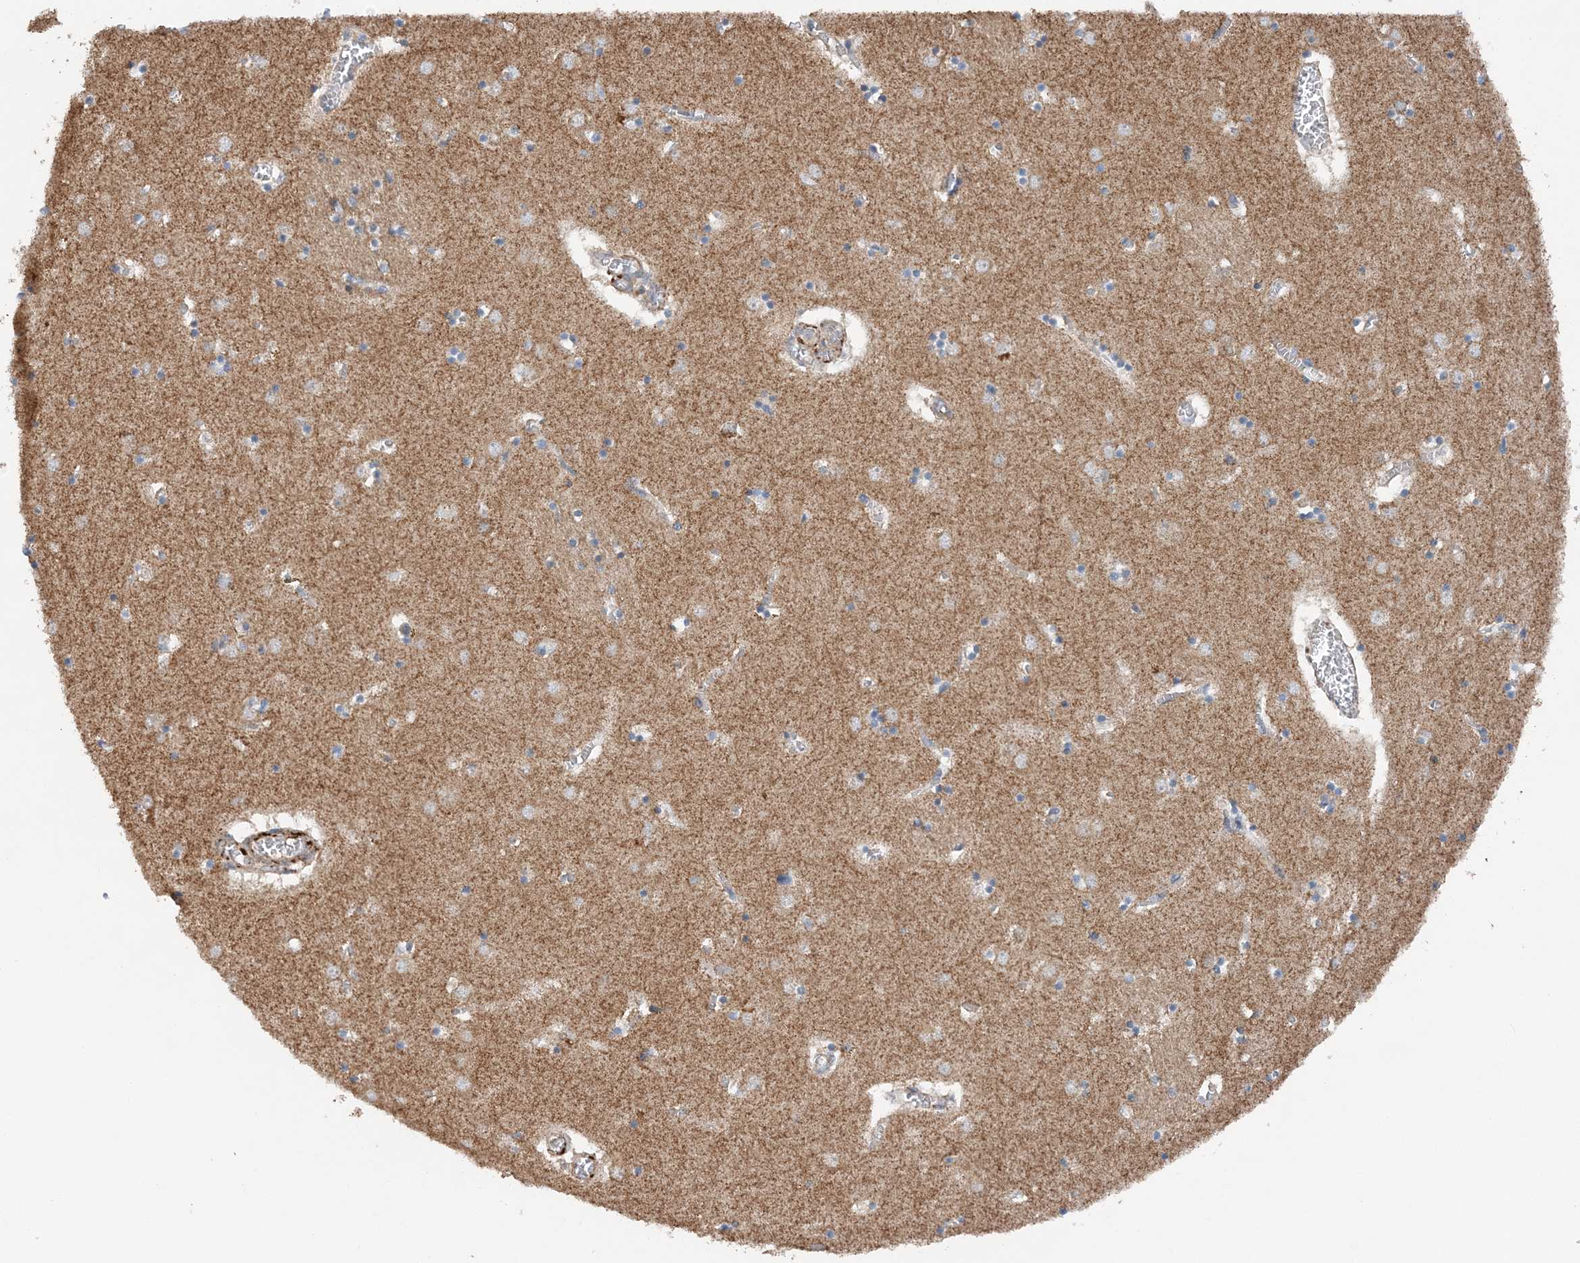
{"staining": {"intensity": "weak", "quantity": "<25%", "location": "cytoplasmic/membranous"}, "tissue": "caudate", "cell_type": "Glial cells", "image_type": "normal", "snomed": [{"axis": "morphology", "description": "Normal tissue, NOS"}, {"axis": "topography", "description": "Lateral ventricle wall"}], "caption": "Immunohistochemistry (IHC) photomicrograph of normal caudate: caudate stained with DAB shows no significant protein expression in glial cells. (Stains: DAB IHC with hematoxylin counter stain, Microscopy: brightfield microscopy at high magnification).", "gene": "SPRY2", "patient": {"sex": "male", "age": 70}}